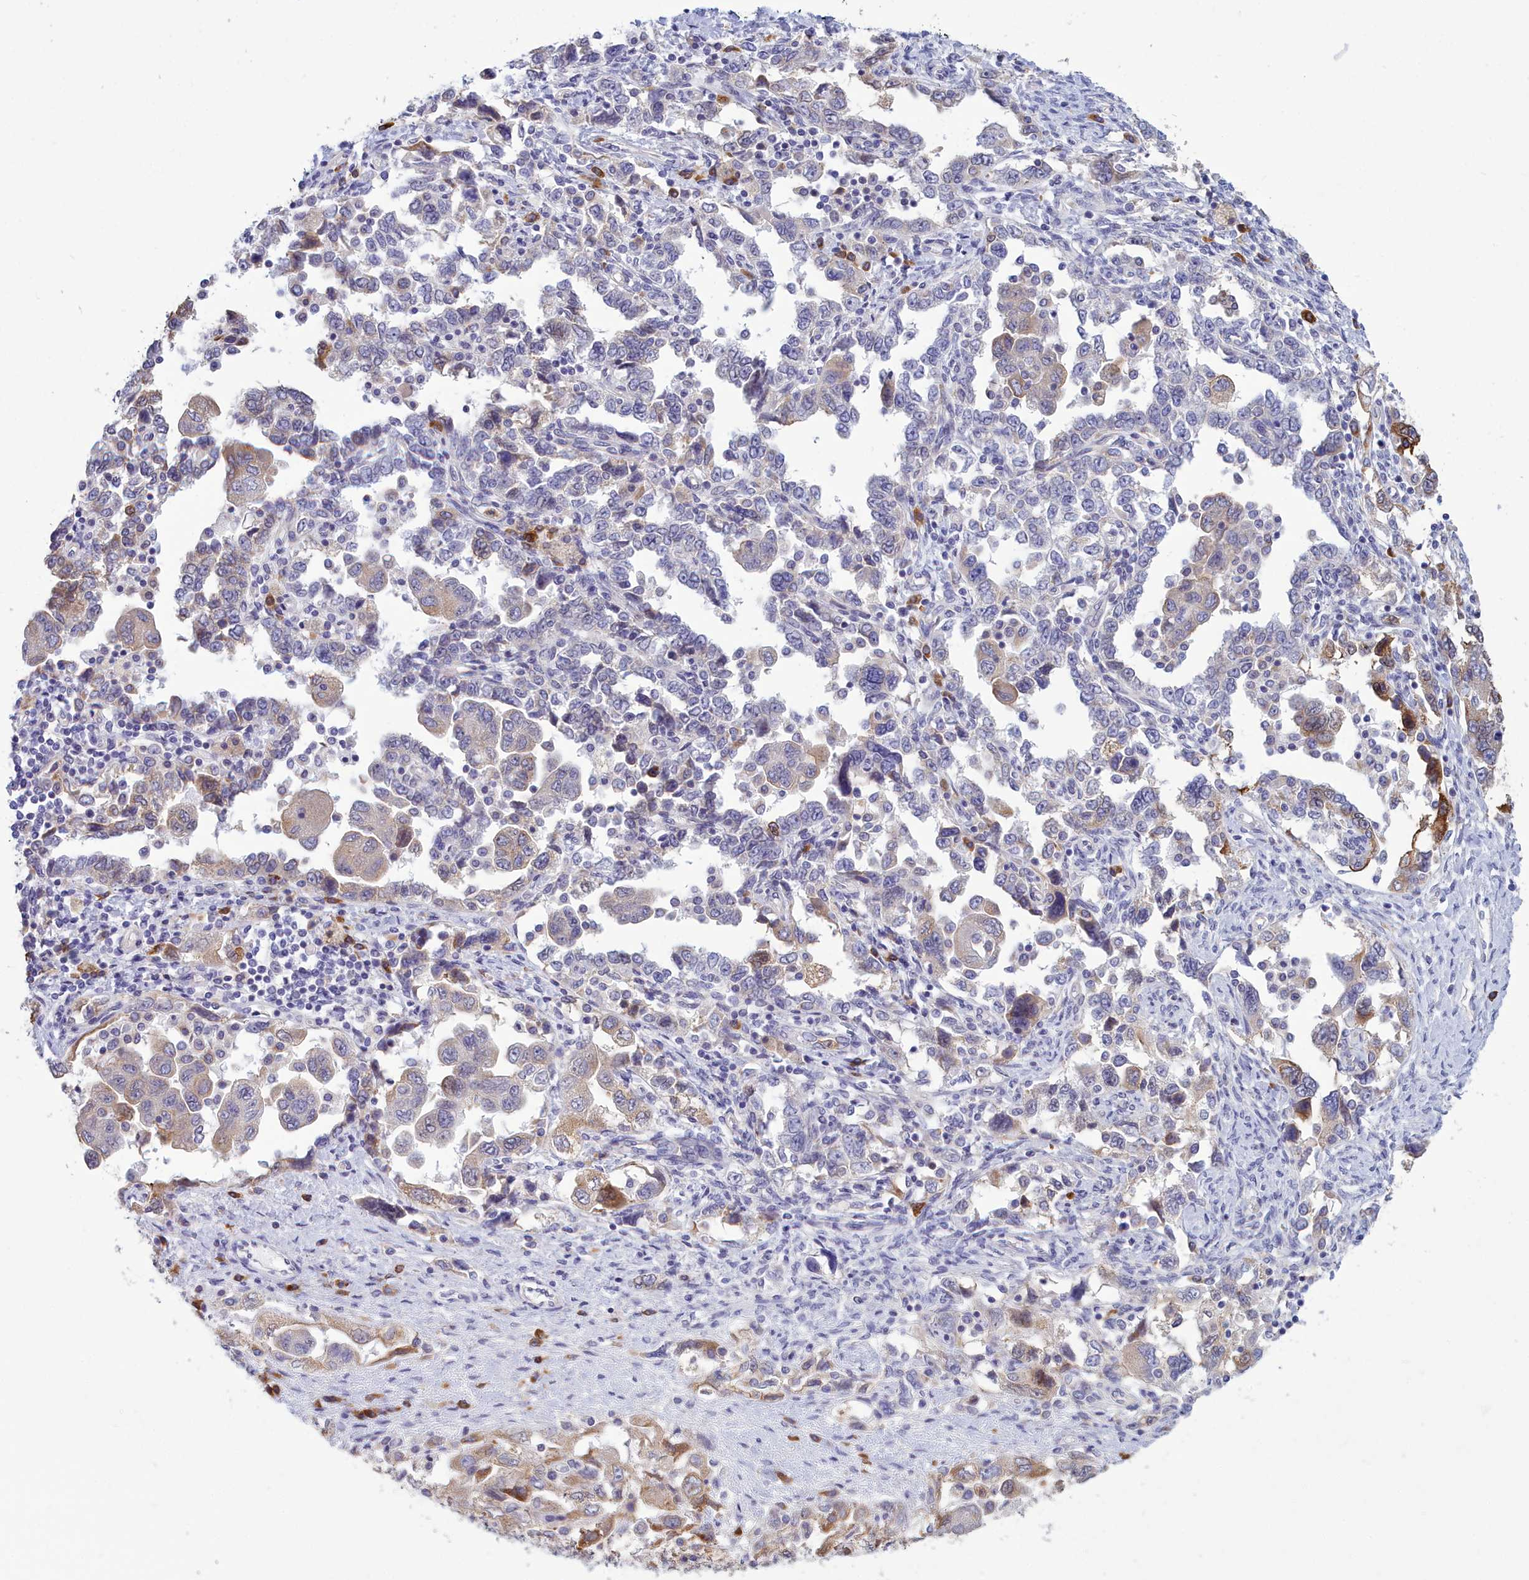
{"staining": {"intensity": "strong", "quantity": "<25%", "location": "cytoplasmic/membranous"}, "tissue": "ovarian cancer", "cell_type": "Tumor cells", "image_type": "cancer", "snomed": [{"axis": "morphology", "description": "Carcinoma, NOS"}, {"axis": "morphology", "description": "Cystadenocarcinoma, serous, NOS"}, {"axis": "topography", "description": "Ovary"}], "caption": "This is an image of IHC staining of ovarian cancer (carcinoma), which shows strong staining in the cytoplasmic/membranous of tumor cells.", "gene": "HM13", "patient": {"sex": "female", "age": 69}}